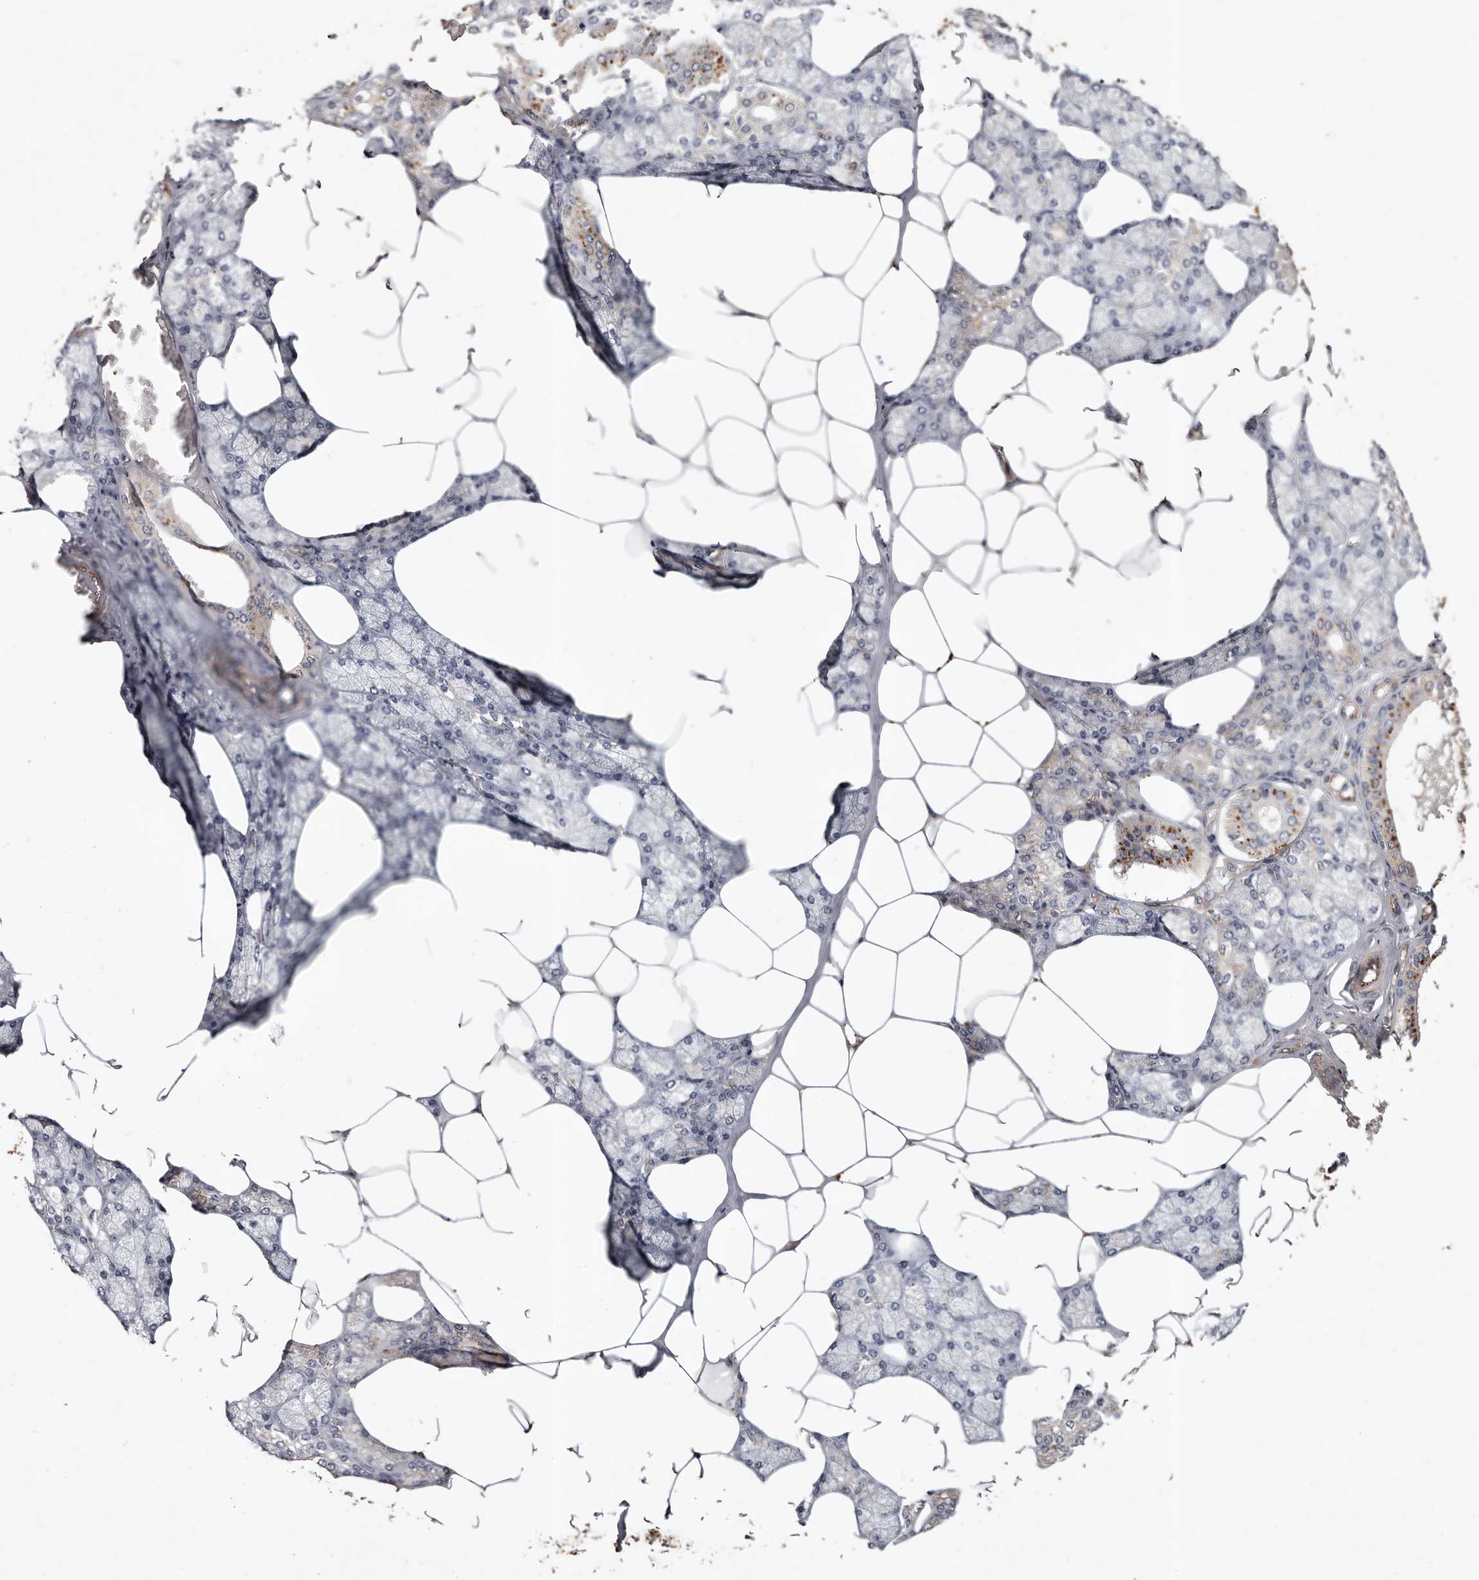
{"staining": {"intensity": "moderate", "quantity": "<25%", "location": "cytoplasmic/membranous"}, "tissue": "salivary gland", "cell_type": "Glandular cells", "image_type": "normal", "snomed": [{"axis": "morphology", "description": "Normal tissue, NOS"}, {"axis": "topography", "description": "Salivary gland"}], "caption": "An image of human salivary gland stained for a protein exhibits moderate cytoplasmic/membranous brown staining in glandular cells. Nuclei are stained in blue.", "gene": "THBS3", "patient": {"sex": "male", "age": 62}}